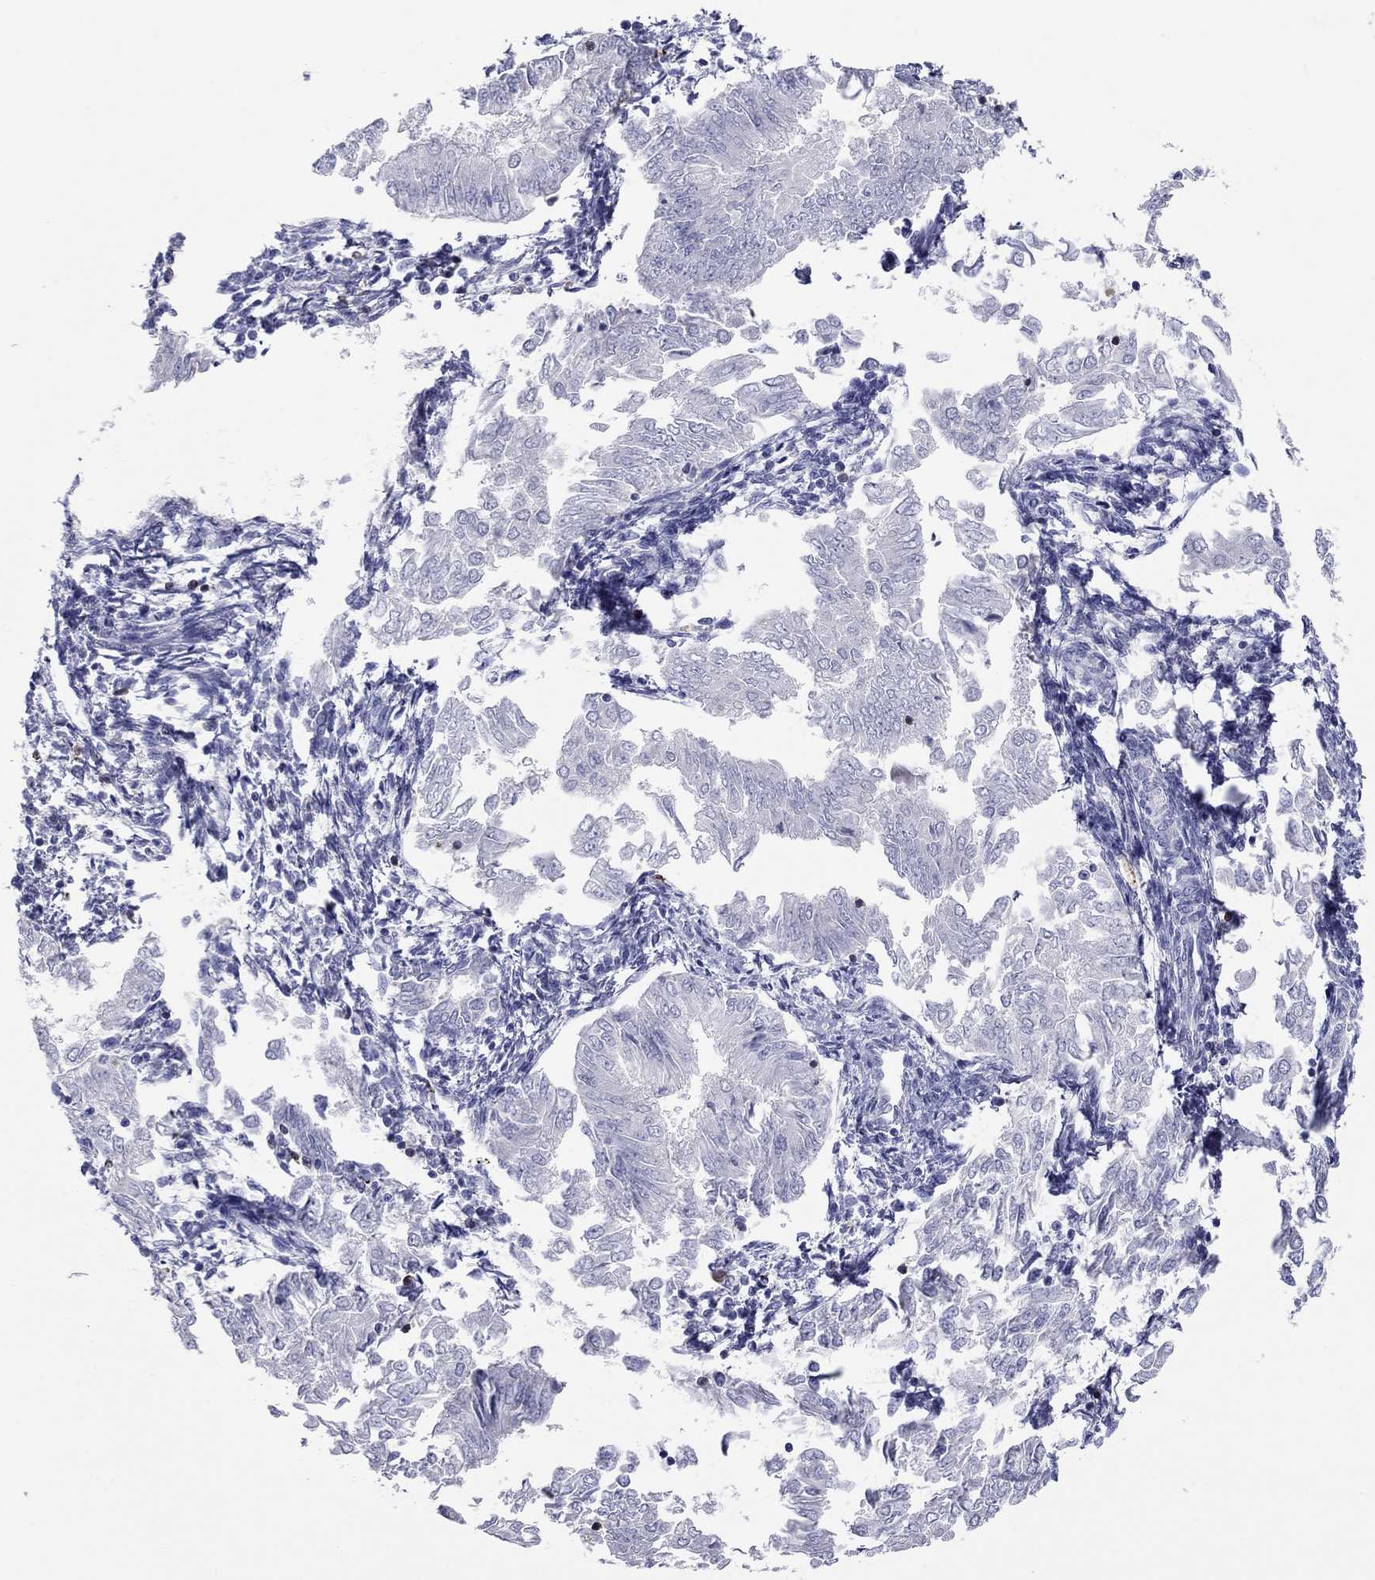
{"staining": {"intensity": "negative", "quantity": "none", "location": "none"}, "tissue": "endometrial cancer", "cell_type": "Tumor cells", "image_type": "cancer", "snomed": [{"axis": "morphology", "description": "Adenocarcinoma, NOS"}, {"axis": "topography", "description": "Endometrium"}], "caption": "A photomicrograph of endometrial cancer (adenocarcinoma) stained for a protein shows no brown staining in tumor cells.", "gene": "ITGAE", "patient": {"sex": "female", "age": 53}}